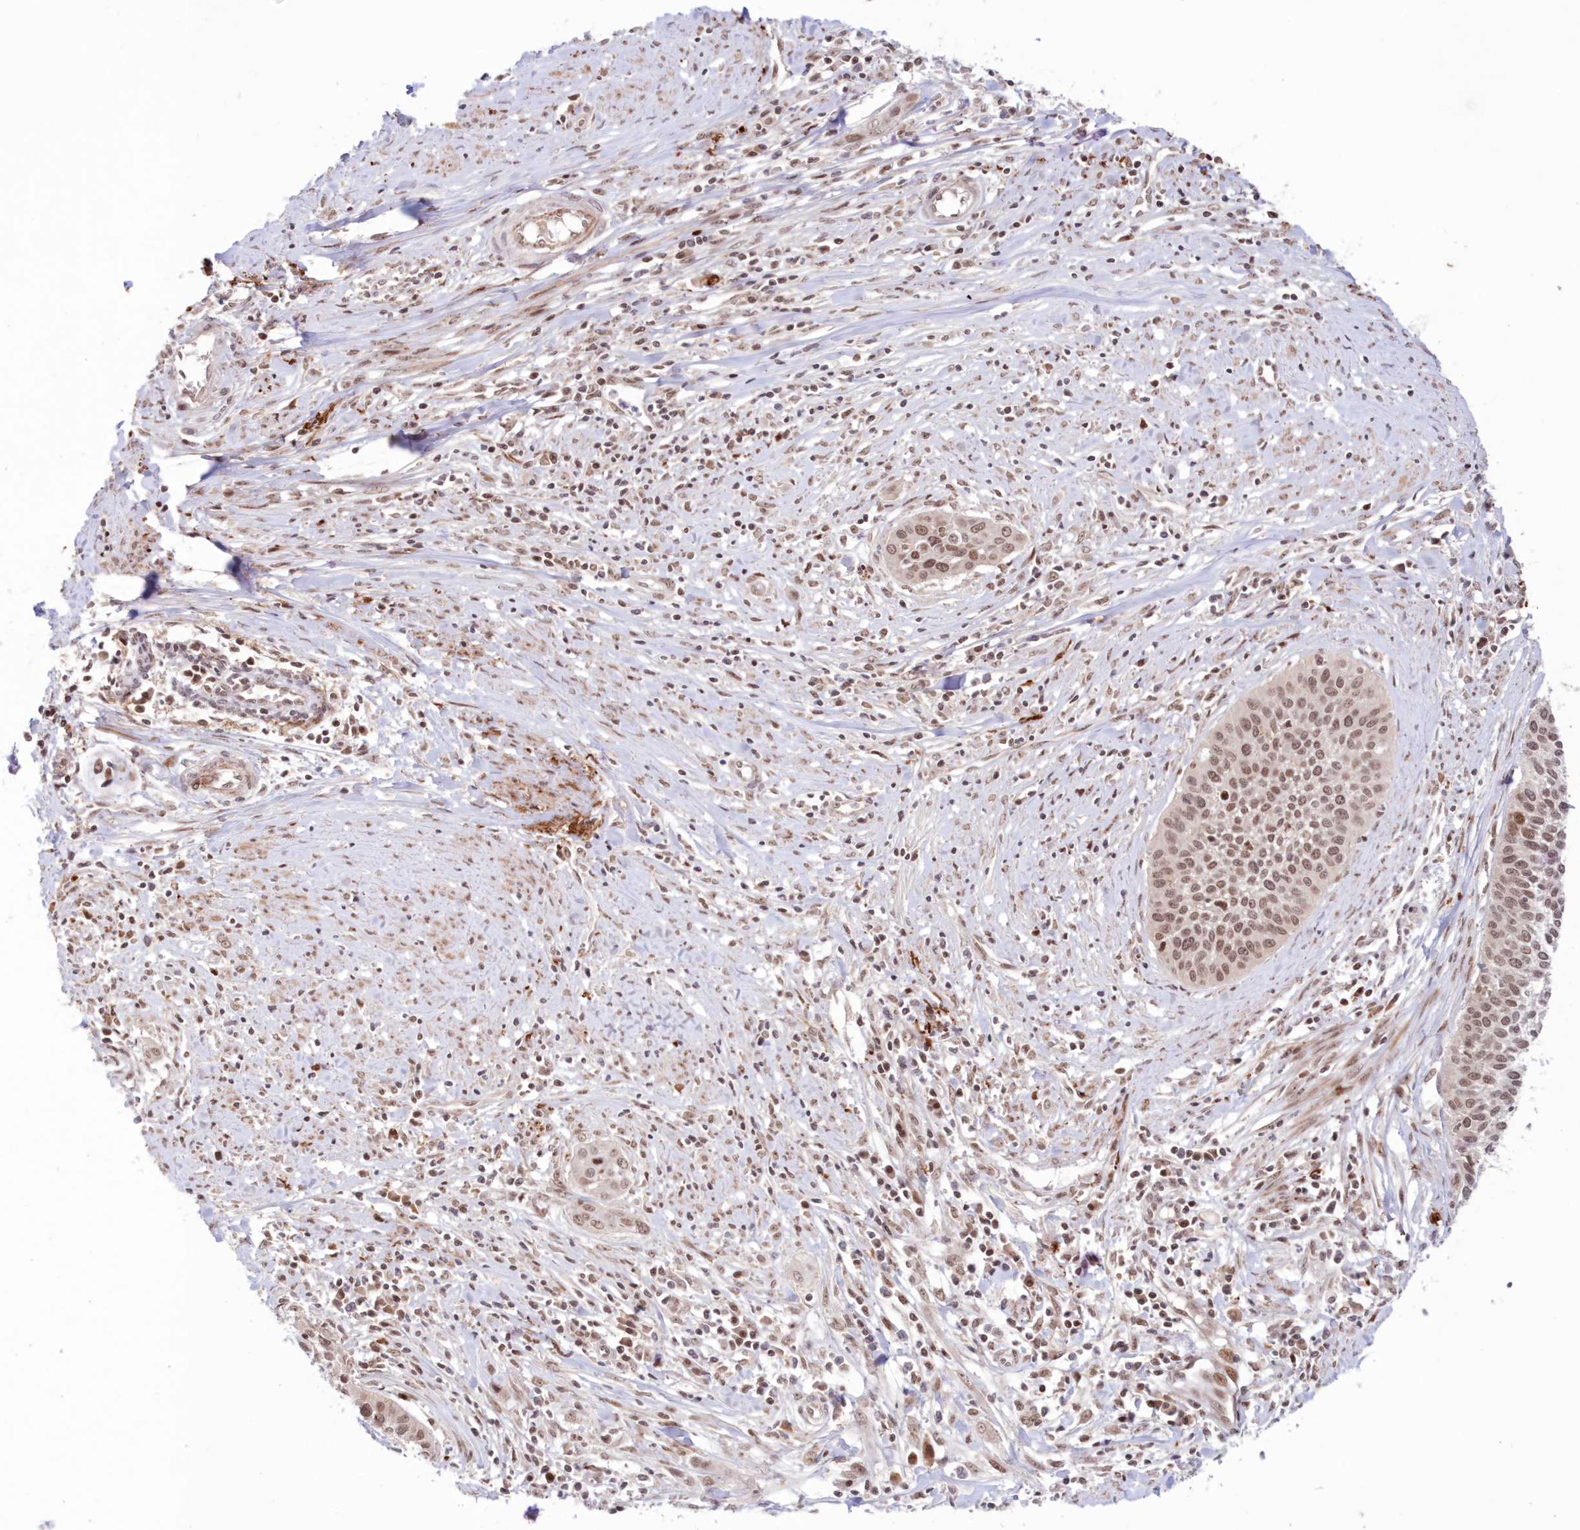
{"staining": {"intensity": "moderate", "quantity": ">75%", "location": "nuclear"}, "tissue": "cervical cancer", "cell_type": "Tumor cells", "image_type": "cancer", "snomed": [{"axis": "morphology", "description": "Squamous cell carcinoma, NOS"}, {"axis": "topography", "description": "Cervix"}], "caption": "IHC of human cervical squamous cell carcinoma exhibits medium levels of moderate nuclear positivity in about >75% of tumor cells.", "gene": "NOA1", "patient": {"sex": "female", "age": 34}}